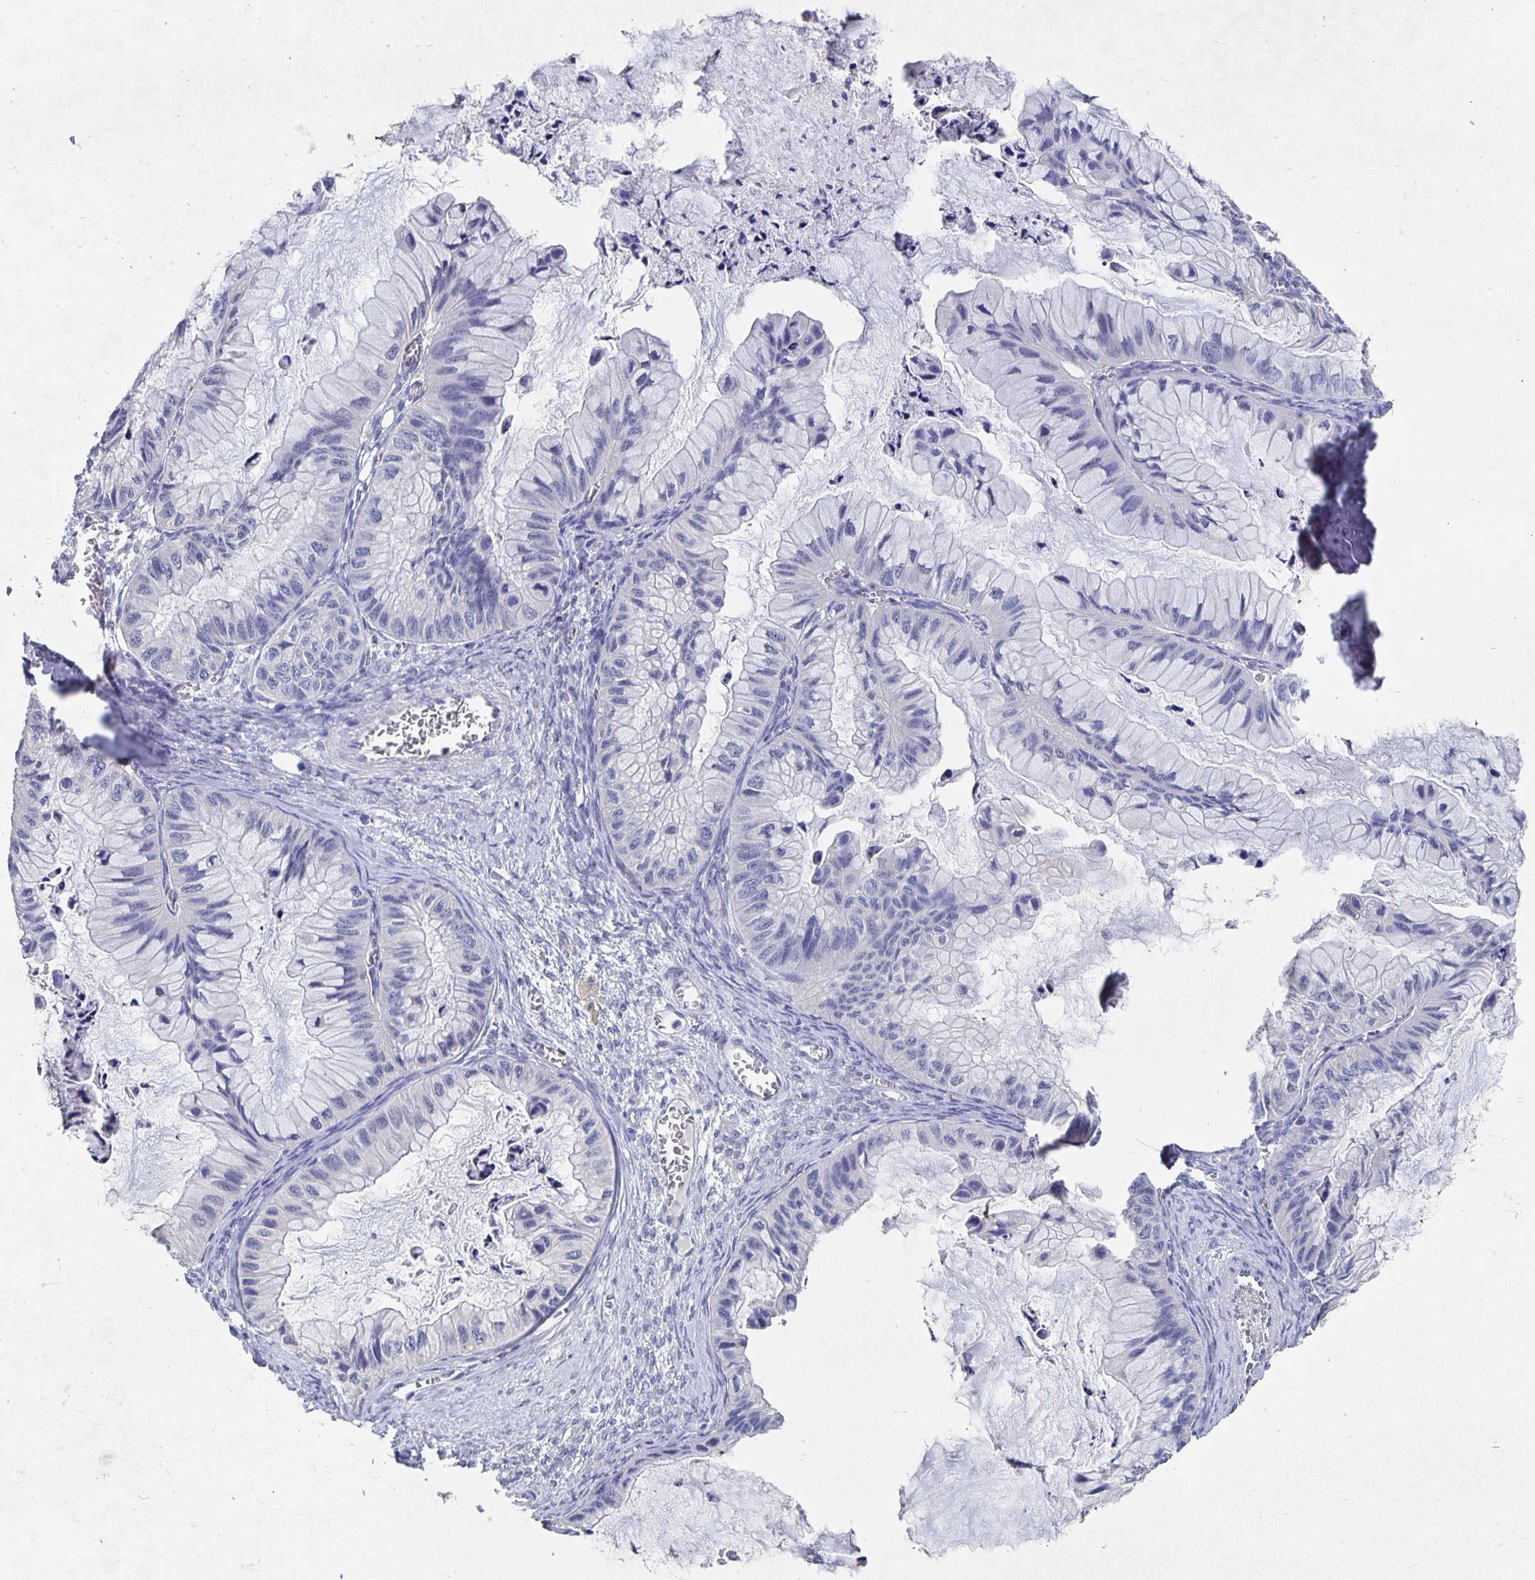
{"staining": {"intensity": "negative", "quantity": "none", "location": "none"}, "tissue": "ovarian cancer", "cell_type": "Tumor cells", "image_type": "cancer", "snomed": [{"axis": "morphology", "description": "Cystadenocarcinoma, mucinous, NOS"}, {"axis": "topography", "description": "Ovary"}], "caption": "An image of ovarian cancer (mucinous cystadenocarcinoma) stained for a protein reveals no brown staining in tumor cells.", "gene": "SMOC1", "patient": {"sex": "female", "age": 72}}